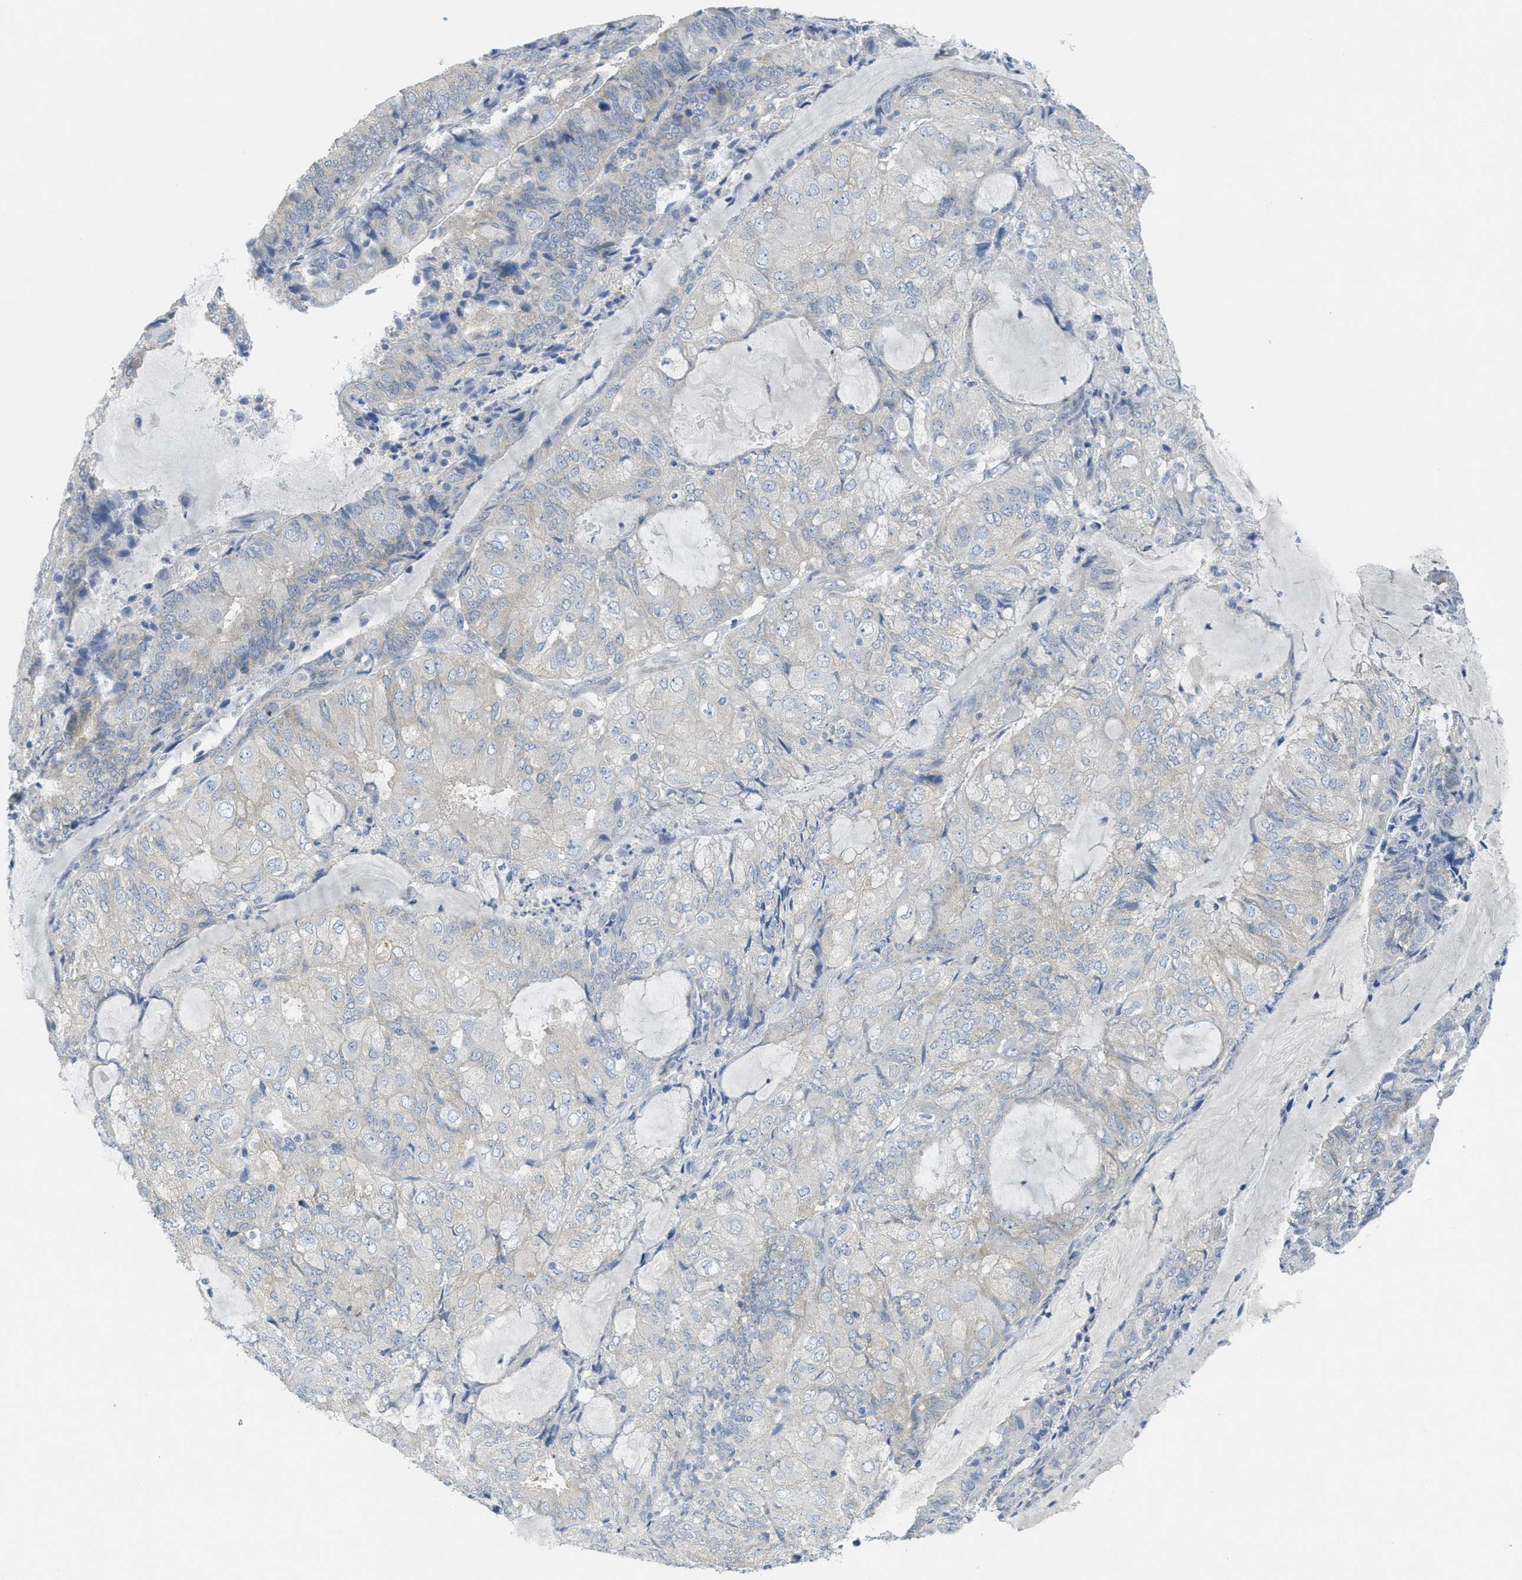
{"staining": {"intensity": "negative", "quantity": "none", "location": "none"}, "tissue": "endometrial cancer", "cell_type": "Tumor cells", "image_type": "cancer", "snomed": [{"axis": "morphology", "description": "Adenocarcinoma, NOS"}, {"axis": "topography", "description": "Endometrium"}], "caption": "DAB (3,3'-diaminobenzidine) immunohistochemical staining of human endometrial cancer reveals no significant staining in tumor cells.", "gene": "ZFYVE9", "patient": {"sex": "female", "age": 81}}